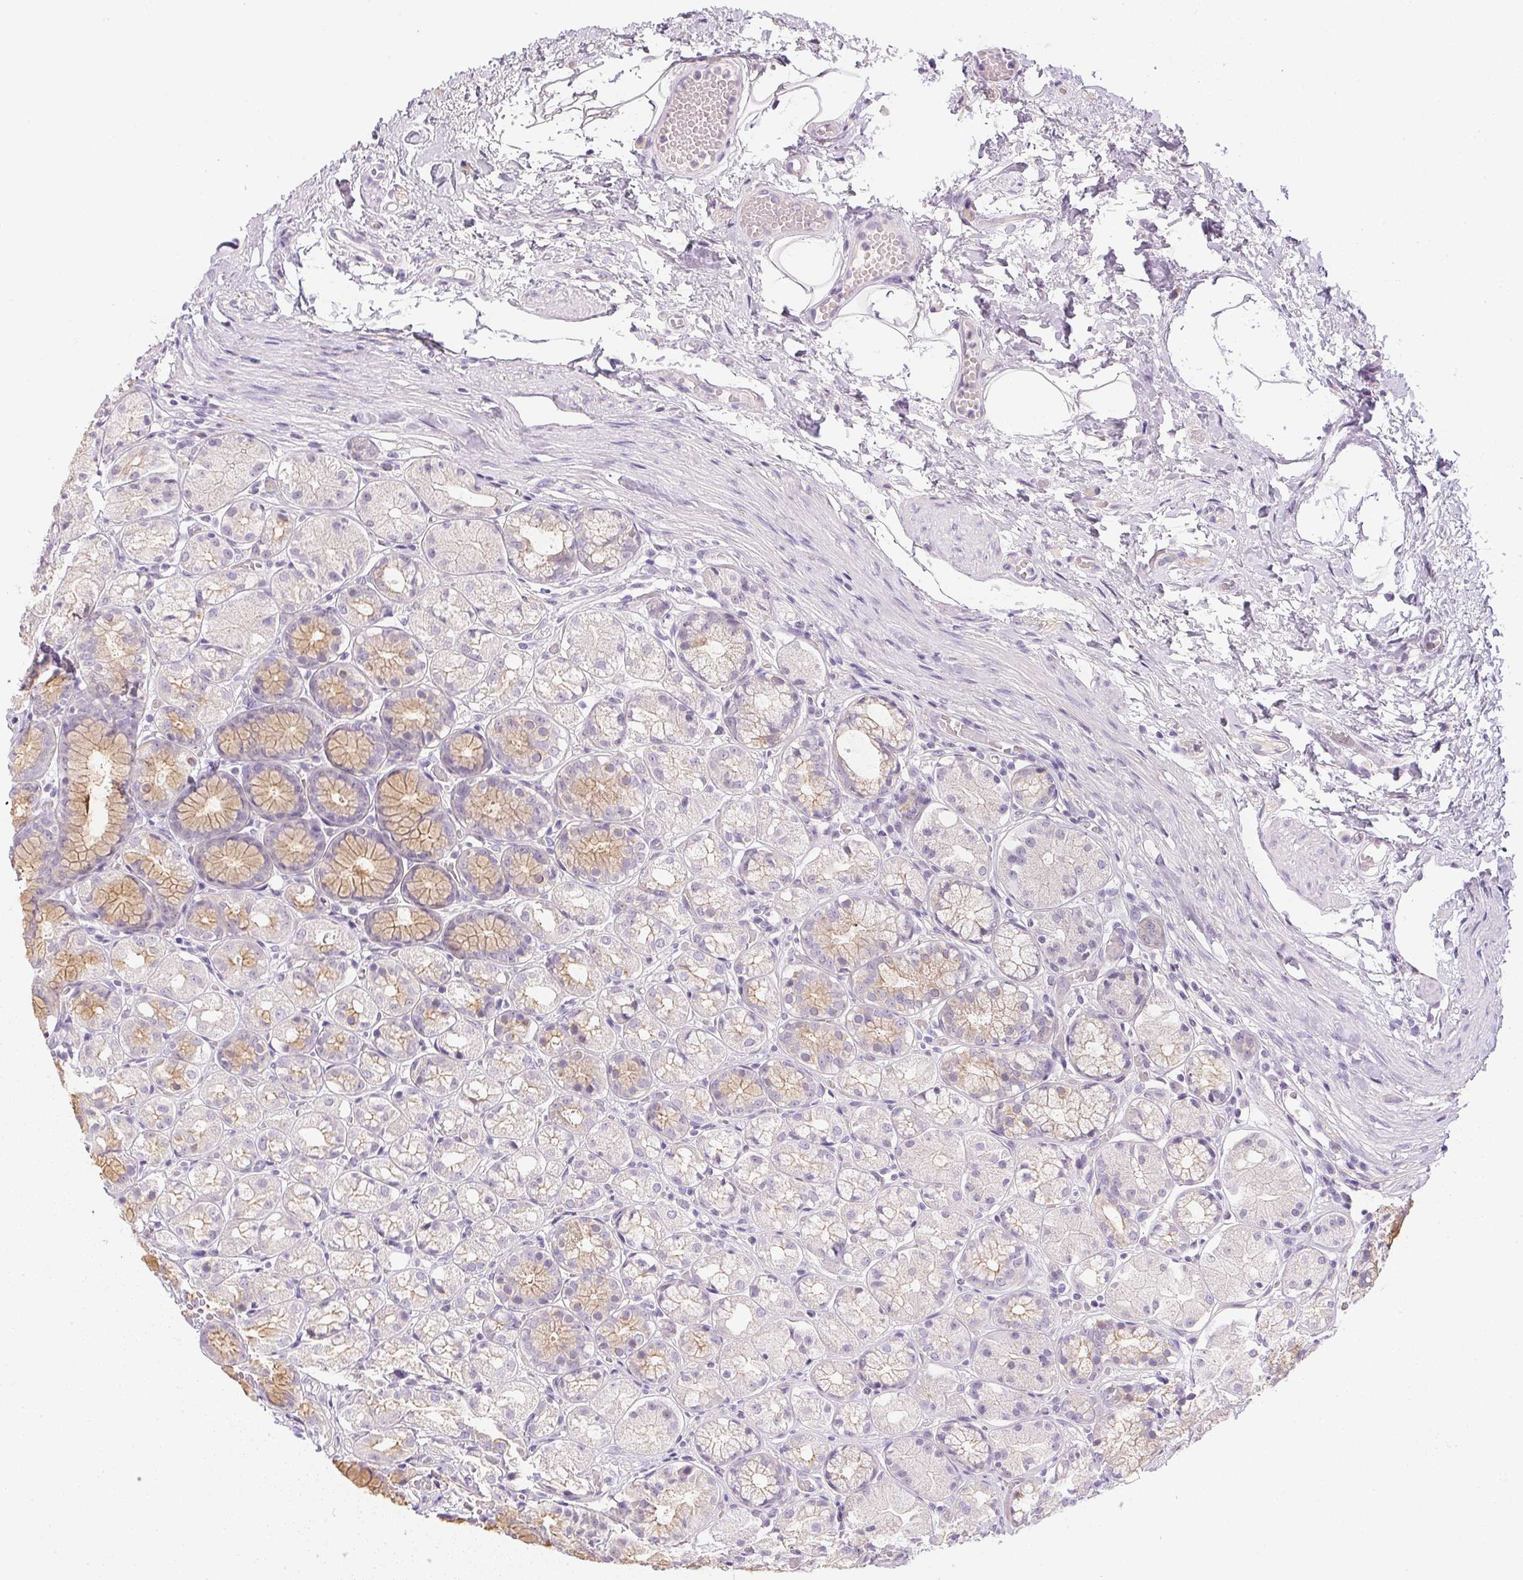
{"staining": {"intensity": "weak", "quantity": "<25%", "location": "cytoplasmic/membranous"}, "tissue": "stomach", "cell_type": "Glandular cells", "image_type": "normal", "snomed": [{"axis": "morphology", "description": "Normal tissue, NOS"}, {"axis": "topography", "description": "Stomach"}], "caption": "The immunohistochemistry histopathology image has no significant expression in glandular cells of stomach.", "gene": "SLC17A7", "patient": {"sex": "male", "age": 70}}